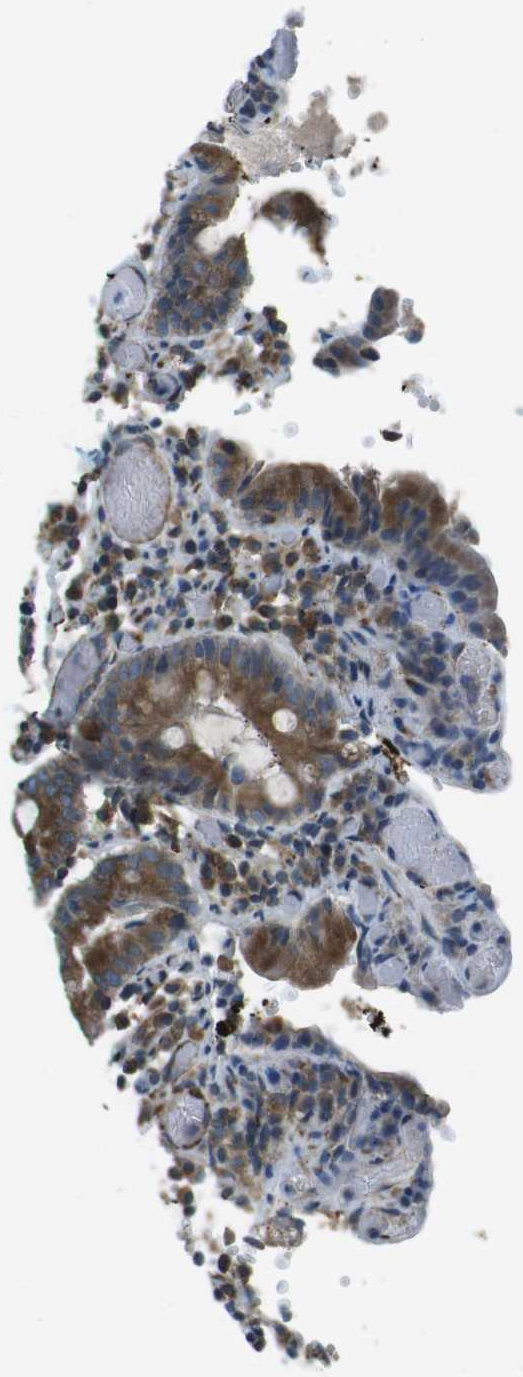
{"staining": {"intensity": "strong", "quantity": ">75%", "location": "cytoplasmic/membranous"}, "tissue": "small intestine", "cell_type": "Glandular cells", "image_type": "normal", "snomed": [{"axis": "morphology", "description": "Normal tissue, NOS"}, {"axis": "topography", "description": "Small intestine"}], "caption": "Protein staining by IHC exhibits strong cytoplasmic/membranous expression in approximately >75% of glandular cells in unremarkable small intestine.", "gene": "KTN1", "patient": {"sex": "male", "age": 71}}